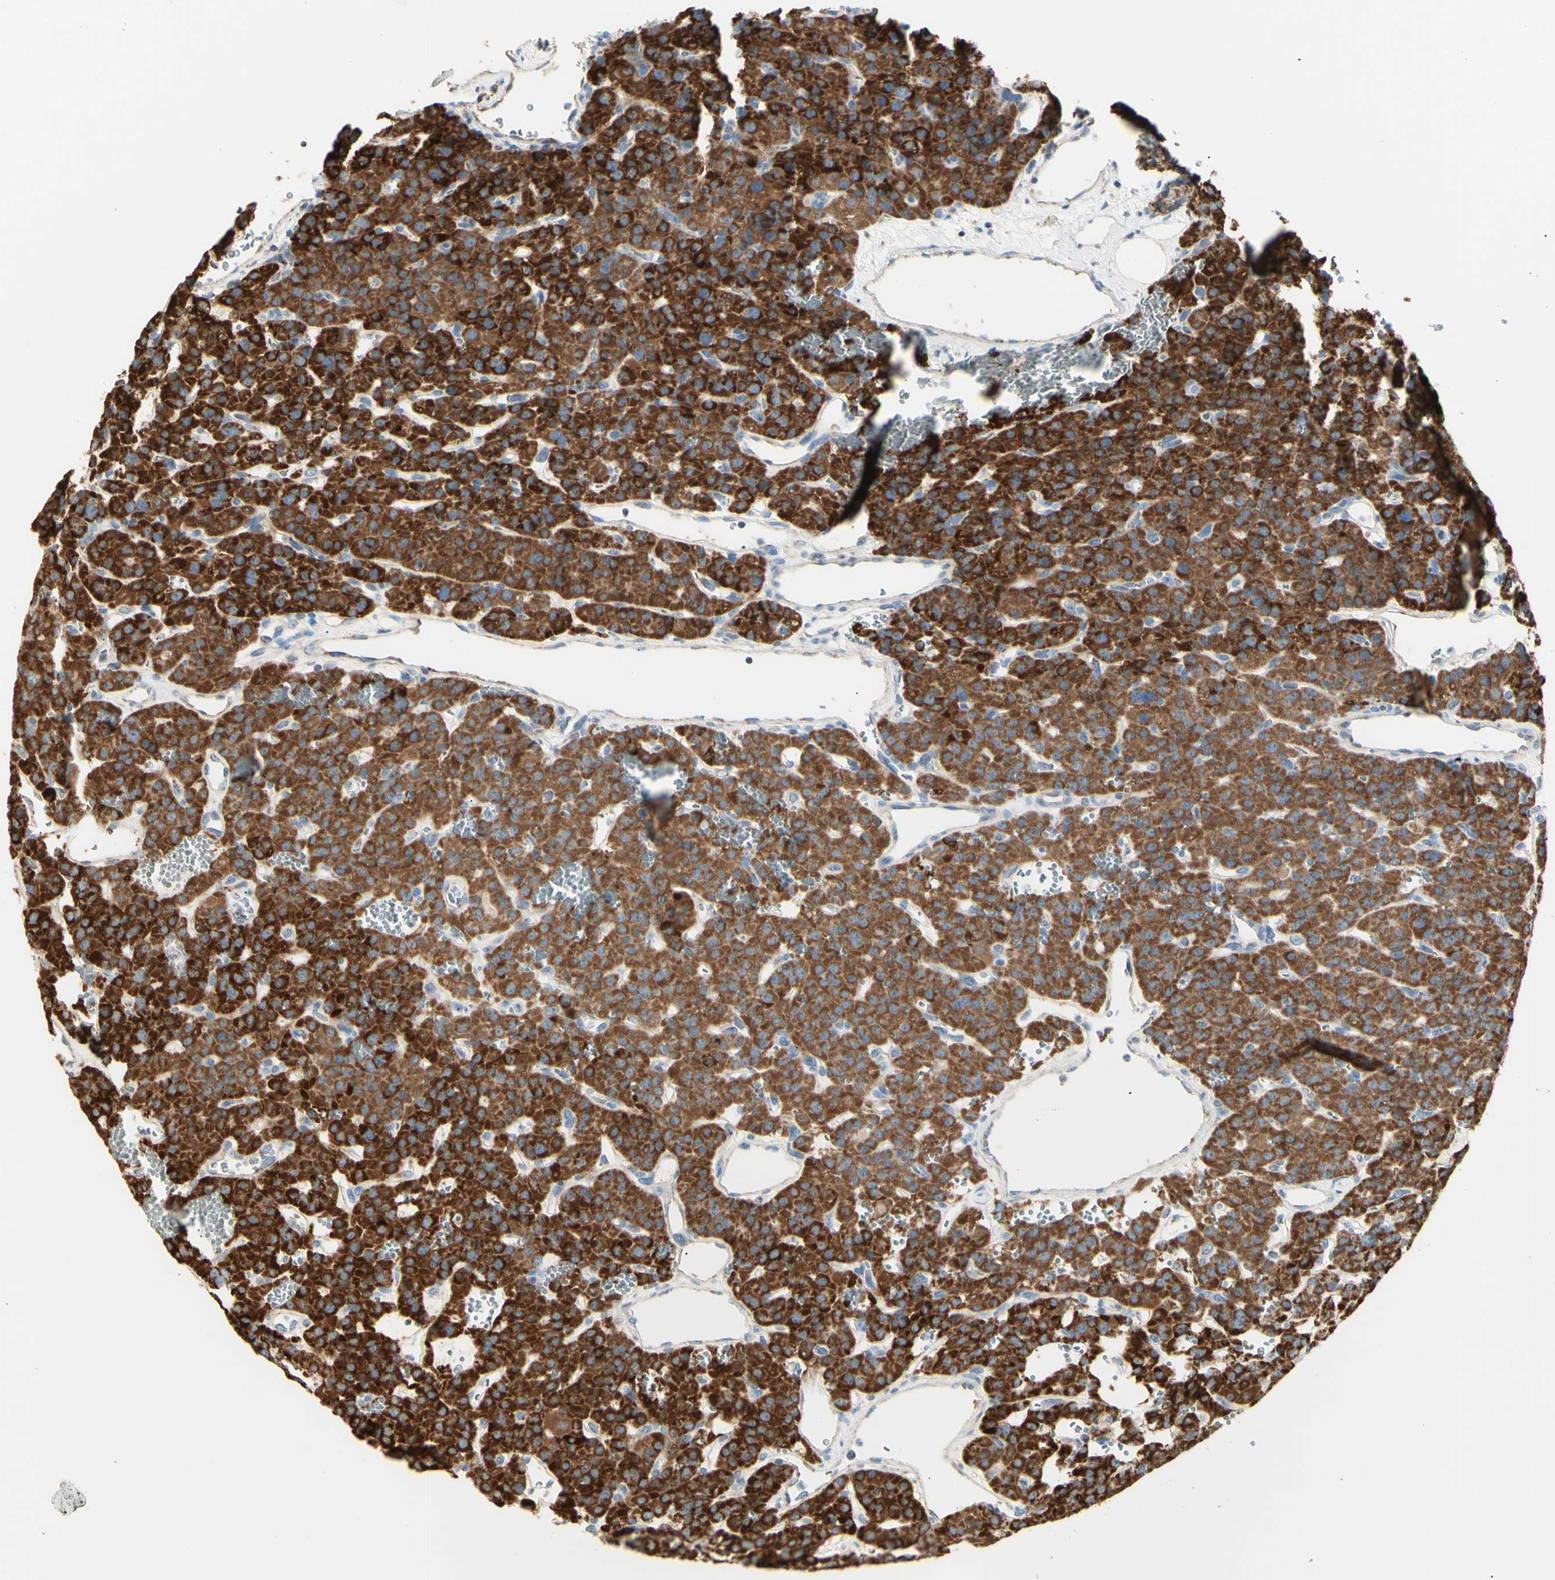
{"staining": {"intensity": "strong", "quantity": ">75%", "location": "cytoplasmic/membranous"}, "tissue": "parathyroid gland", "cell_type": "Glandular cells", "image_type": "normal", "snomed": [{"axis": "morphology", "description": "Normal tissue, NOS"}, {"axis": "morphology", "description": "Adenoma, NOS"}, {"axis": "topography", "description": "Parathyroid gland"}], "caption": "Glandular cells display high levels of strong cytoplasmic/membranous staining in approximately >75% of cells in normal parathyroid gland. The protein is stained brown, and the nuclei are stained in blue (DAB IHC with brightfield microscopy, high magnification).", "gene": "LETM1", "patient": {"sex": "female", "age": 81}}